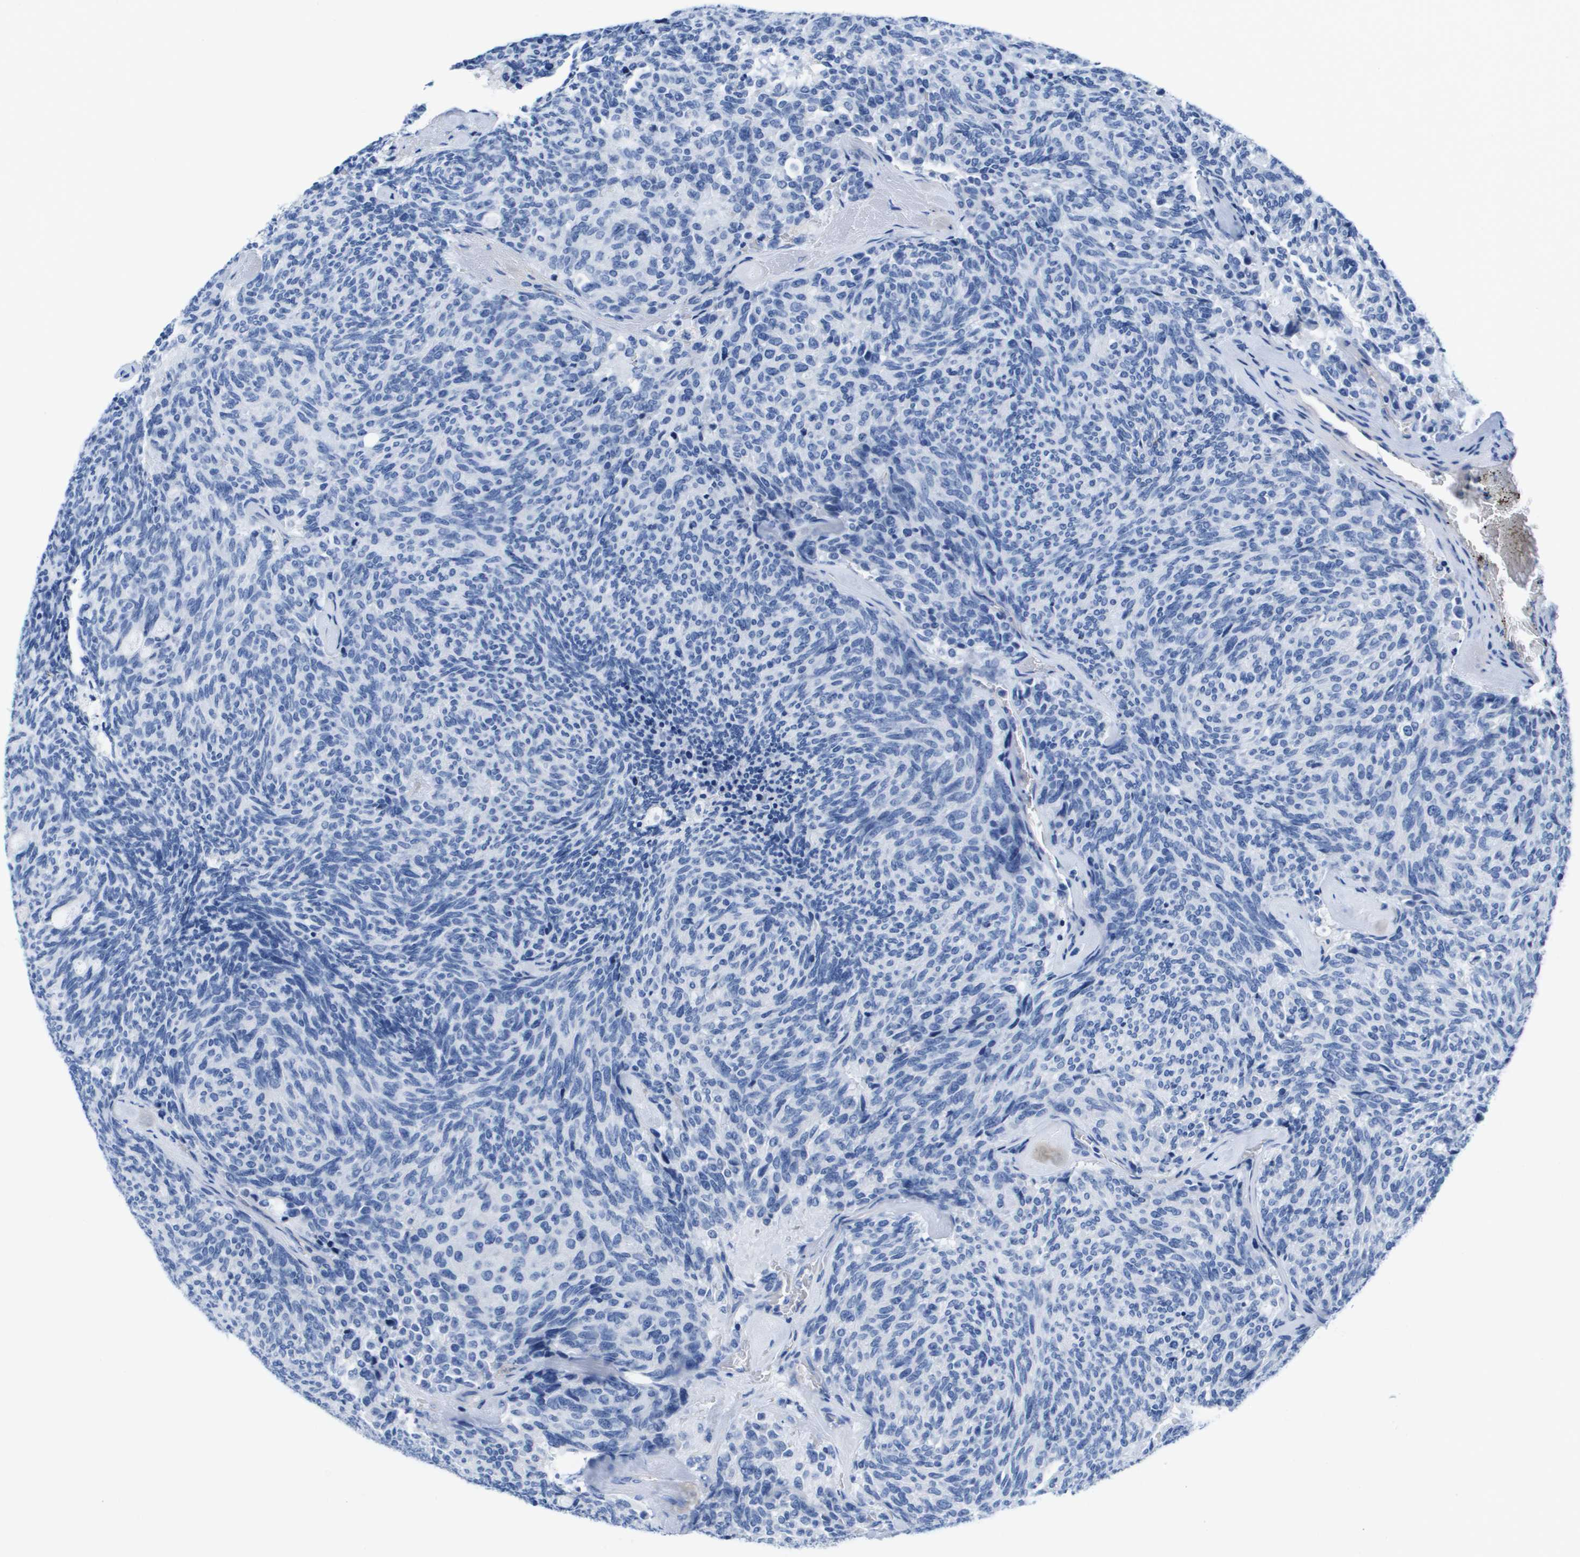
{"staining": {"intensity": "negative", "quantity": "none", "location": "none"}, "tissue": "carcinoid", "cell_type": "Tumor cells", "image_type": "cancer", "snomed": [{"axis": "morphology", "description": "Carcinoma, NOS"}, {"axis": "morphology", "description": "Carcinoid, malignant, NOS"}, {"axis": "topography", "description": "Urinary bladder"}], "caption": "DAB immunohistochemical staining of human carcinoid (malignant) reveals no significant positivity in tumor cells.", "gene": "APOA1", "patient": {"sex": "male", "age": 57}}